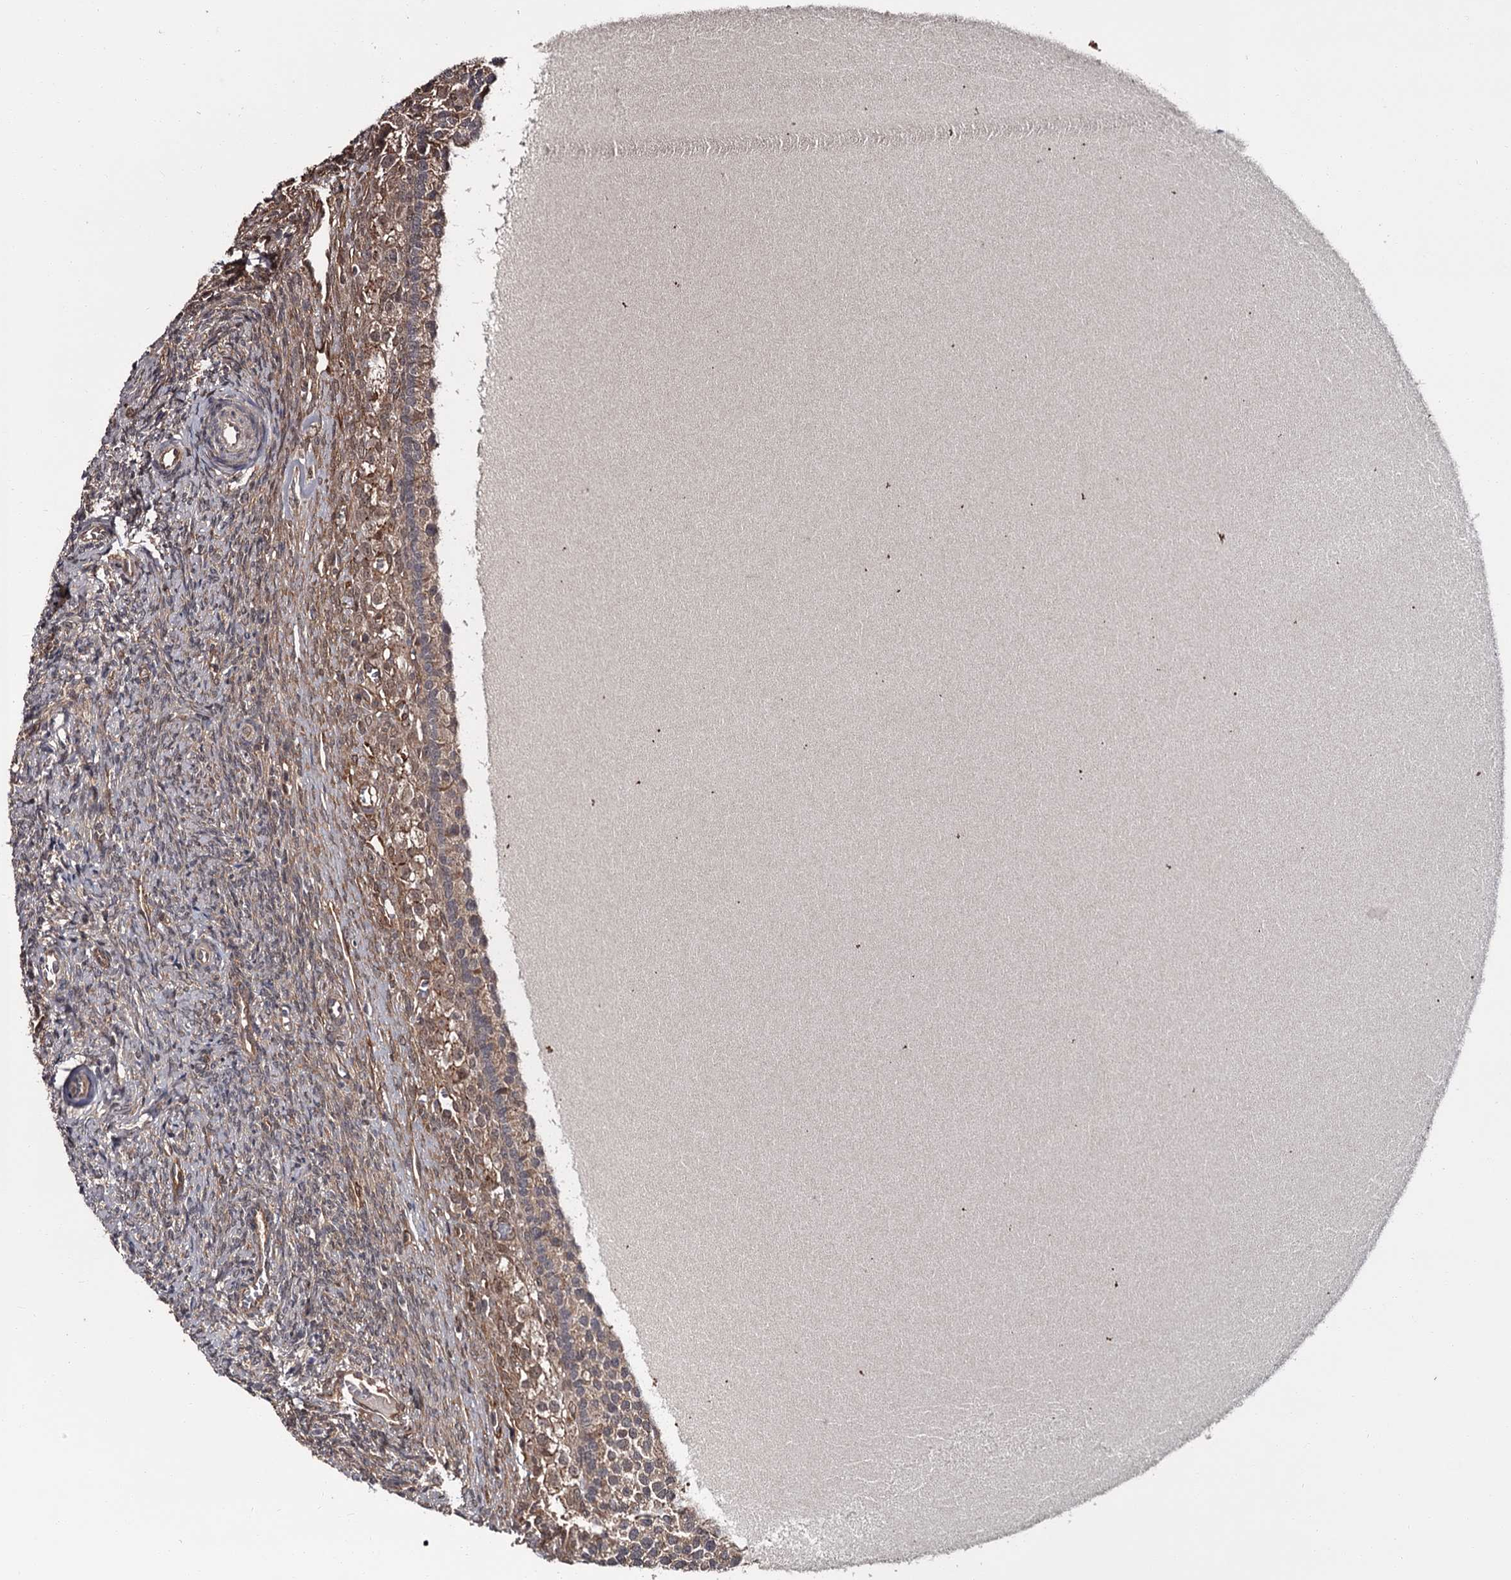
{"staining": {"intensity": "weak", "quantity": ">75%", "location": "cytoplasmic/membranous"}, "tissue": "ovary", "cell_type": "Follicle cells", "image_type": "normal", "snomed": [{"axis": "morphology", "description": "Normal tissue, NOS"}, {"axis": "topography", "description": "Ovary"}], "caption": "The micrograph exhibits staining of benign ovary, revealing weak cytoplasmic/membranous protein expression (brown color) within follicle cells. The protein is shown in brown color, while the nuclei are stained blue.", "gene": "CDC42EP2", "patient": {"sex": "female", "age": 41}}